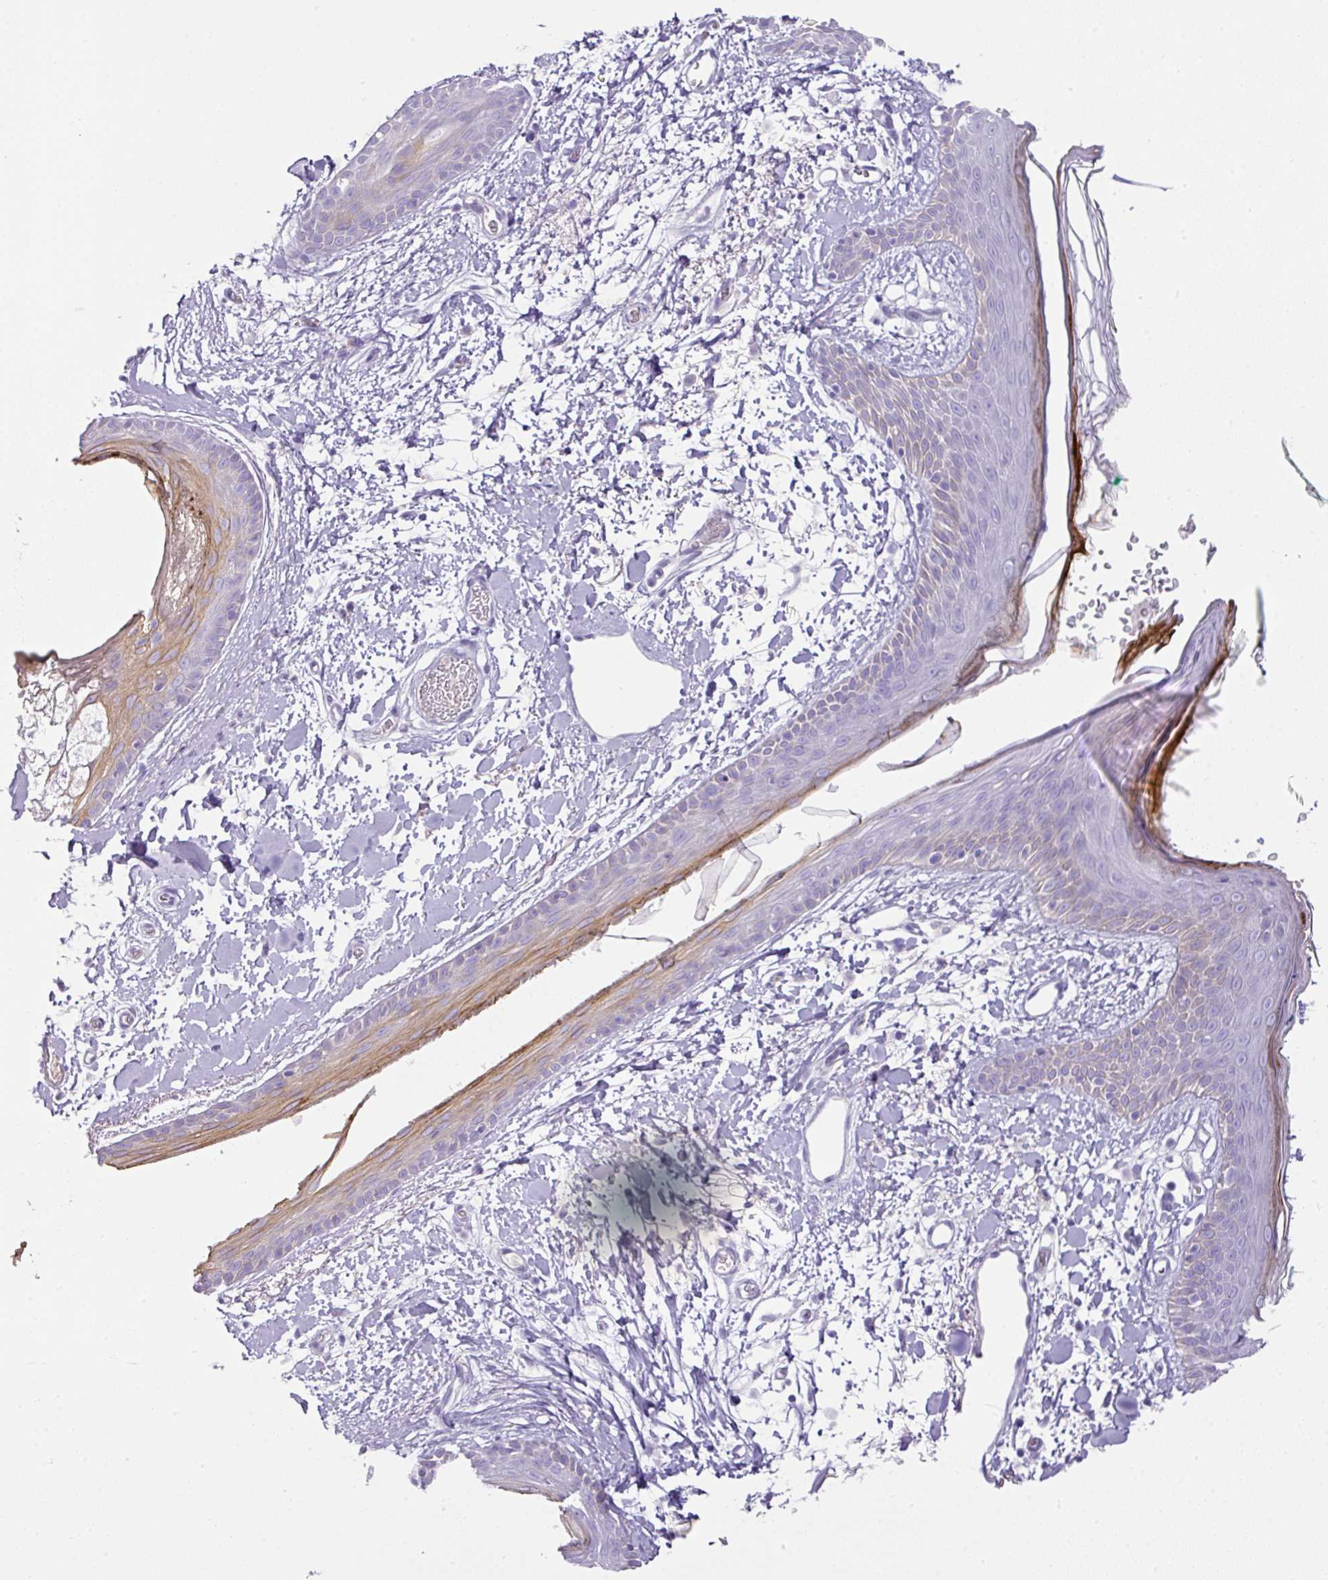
{"staining": {"intensity": "negative", "quantity": "none", "location": "none"}, "tissue": "skin", "cell_type": "Fibroblasts", "image_type": "normal", "snomed": [{"axis": "morphology", "description": "Normal tissue, NOS"}, {"axis": "topography", "description": "Skin"}], "caption": "High magnification brightfield microscopy of normal skin stained with DAB (3,3'-diaminobenzidine) (brown) and counterstained with hematoxylin (blue): fibroblasts show no significant expression.", "gene": "TARM1", "patient": {"sex": "male", "age": 79}}